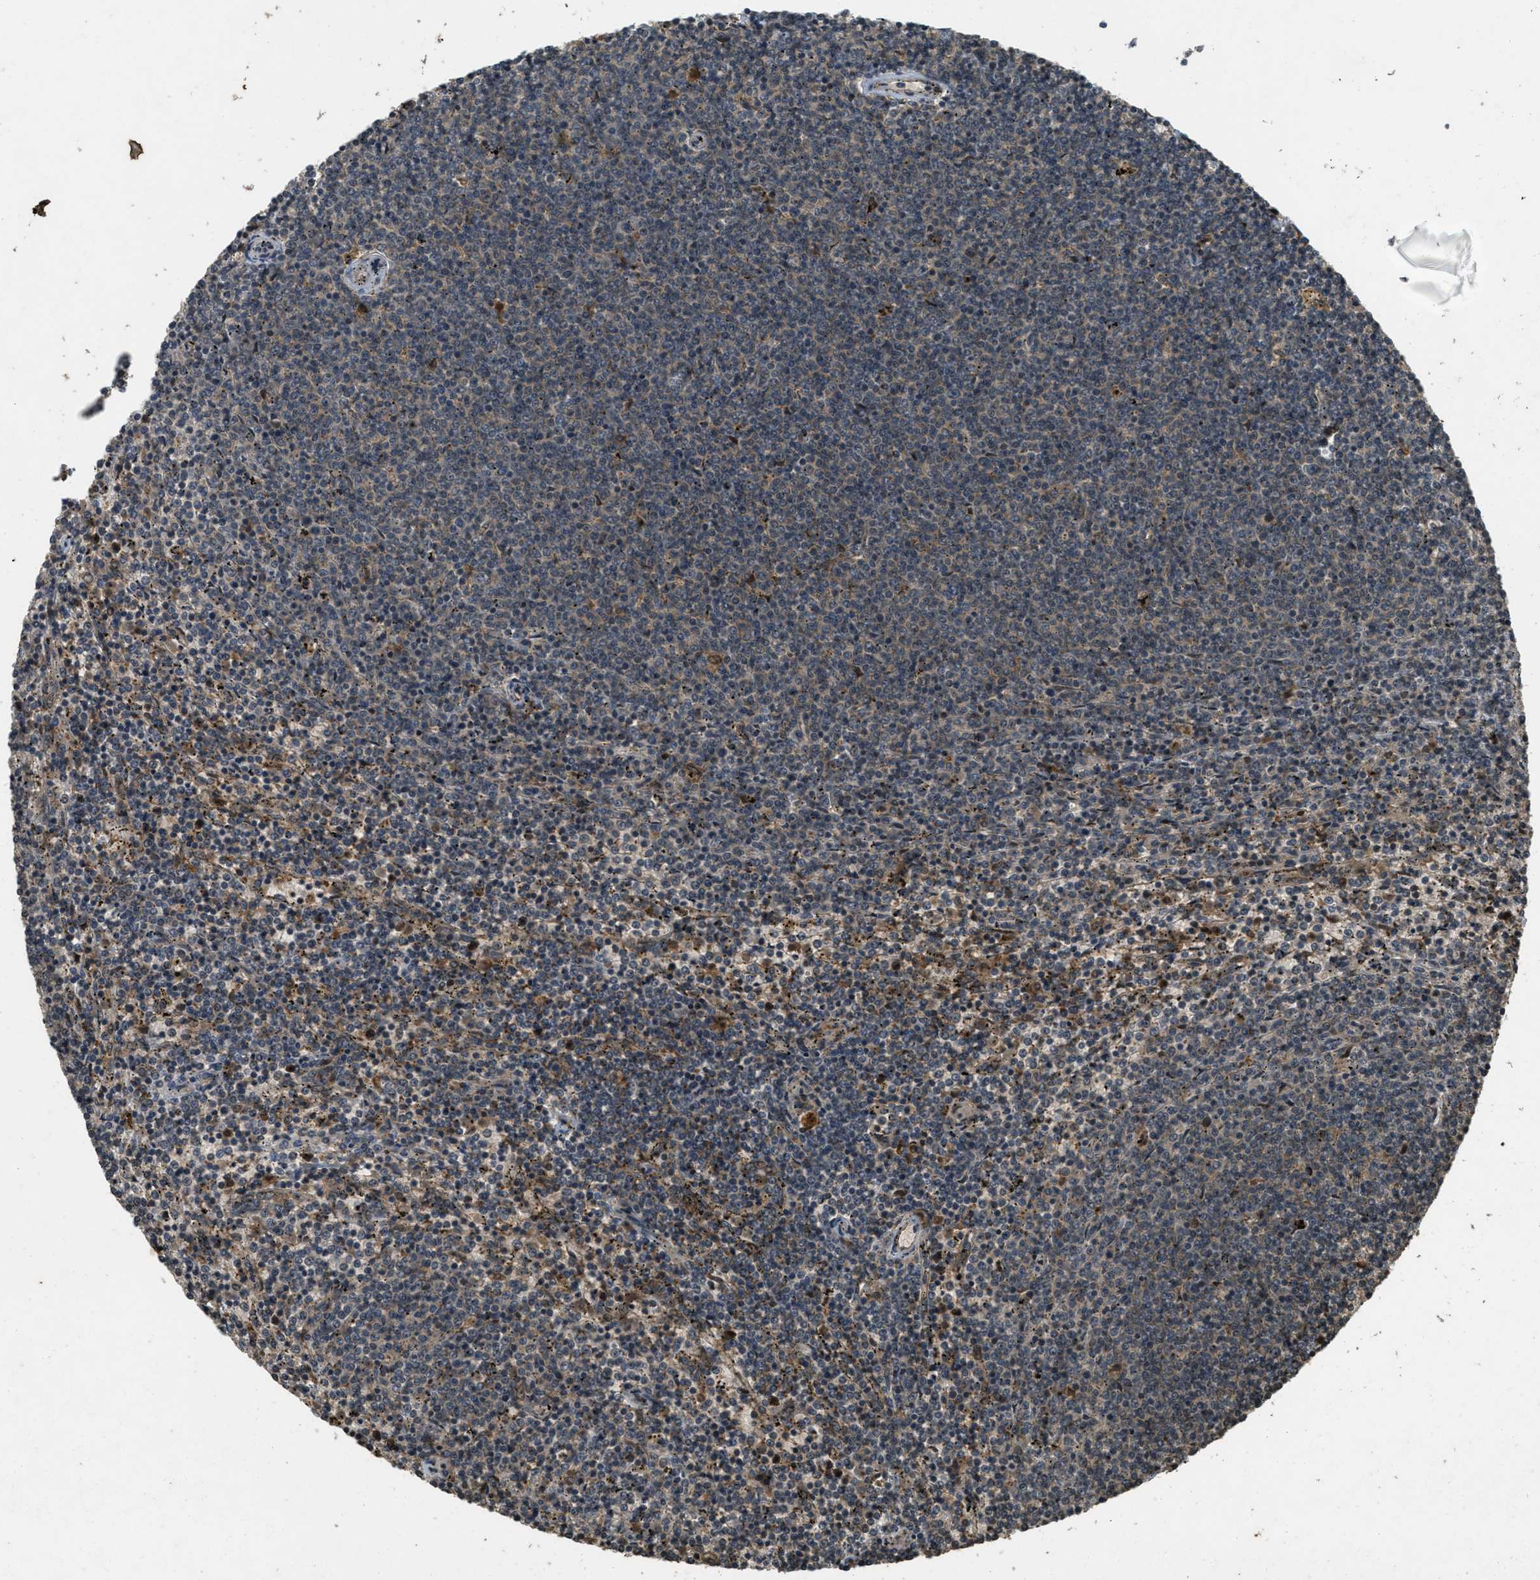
{"staining": {"intensity": "weak", "quantity": ">75%", "location": "cytoplasmic/membranous"}, "tissue": "lymphoma", "cell_type": "Tumor cells", "image_type": "cancer", "snomed": [{"axis": "morphology", "description": "Malignant lymphoma, non-Hodgkin's type, Low grade"}, {"axis": "topography", "description": "Spleen"}], "caption": "Low-grade malignant lymphoma, non-Hodgkin's type stained with DAB (3,3'-diaminobenzidine) immunohistochemistry reveals low levels of weak cytoplasmic/membranous positivity in approximately >75% of tumor cells.", "gene": "ATG7", "patient": {"sex": "female", "age": 50}}